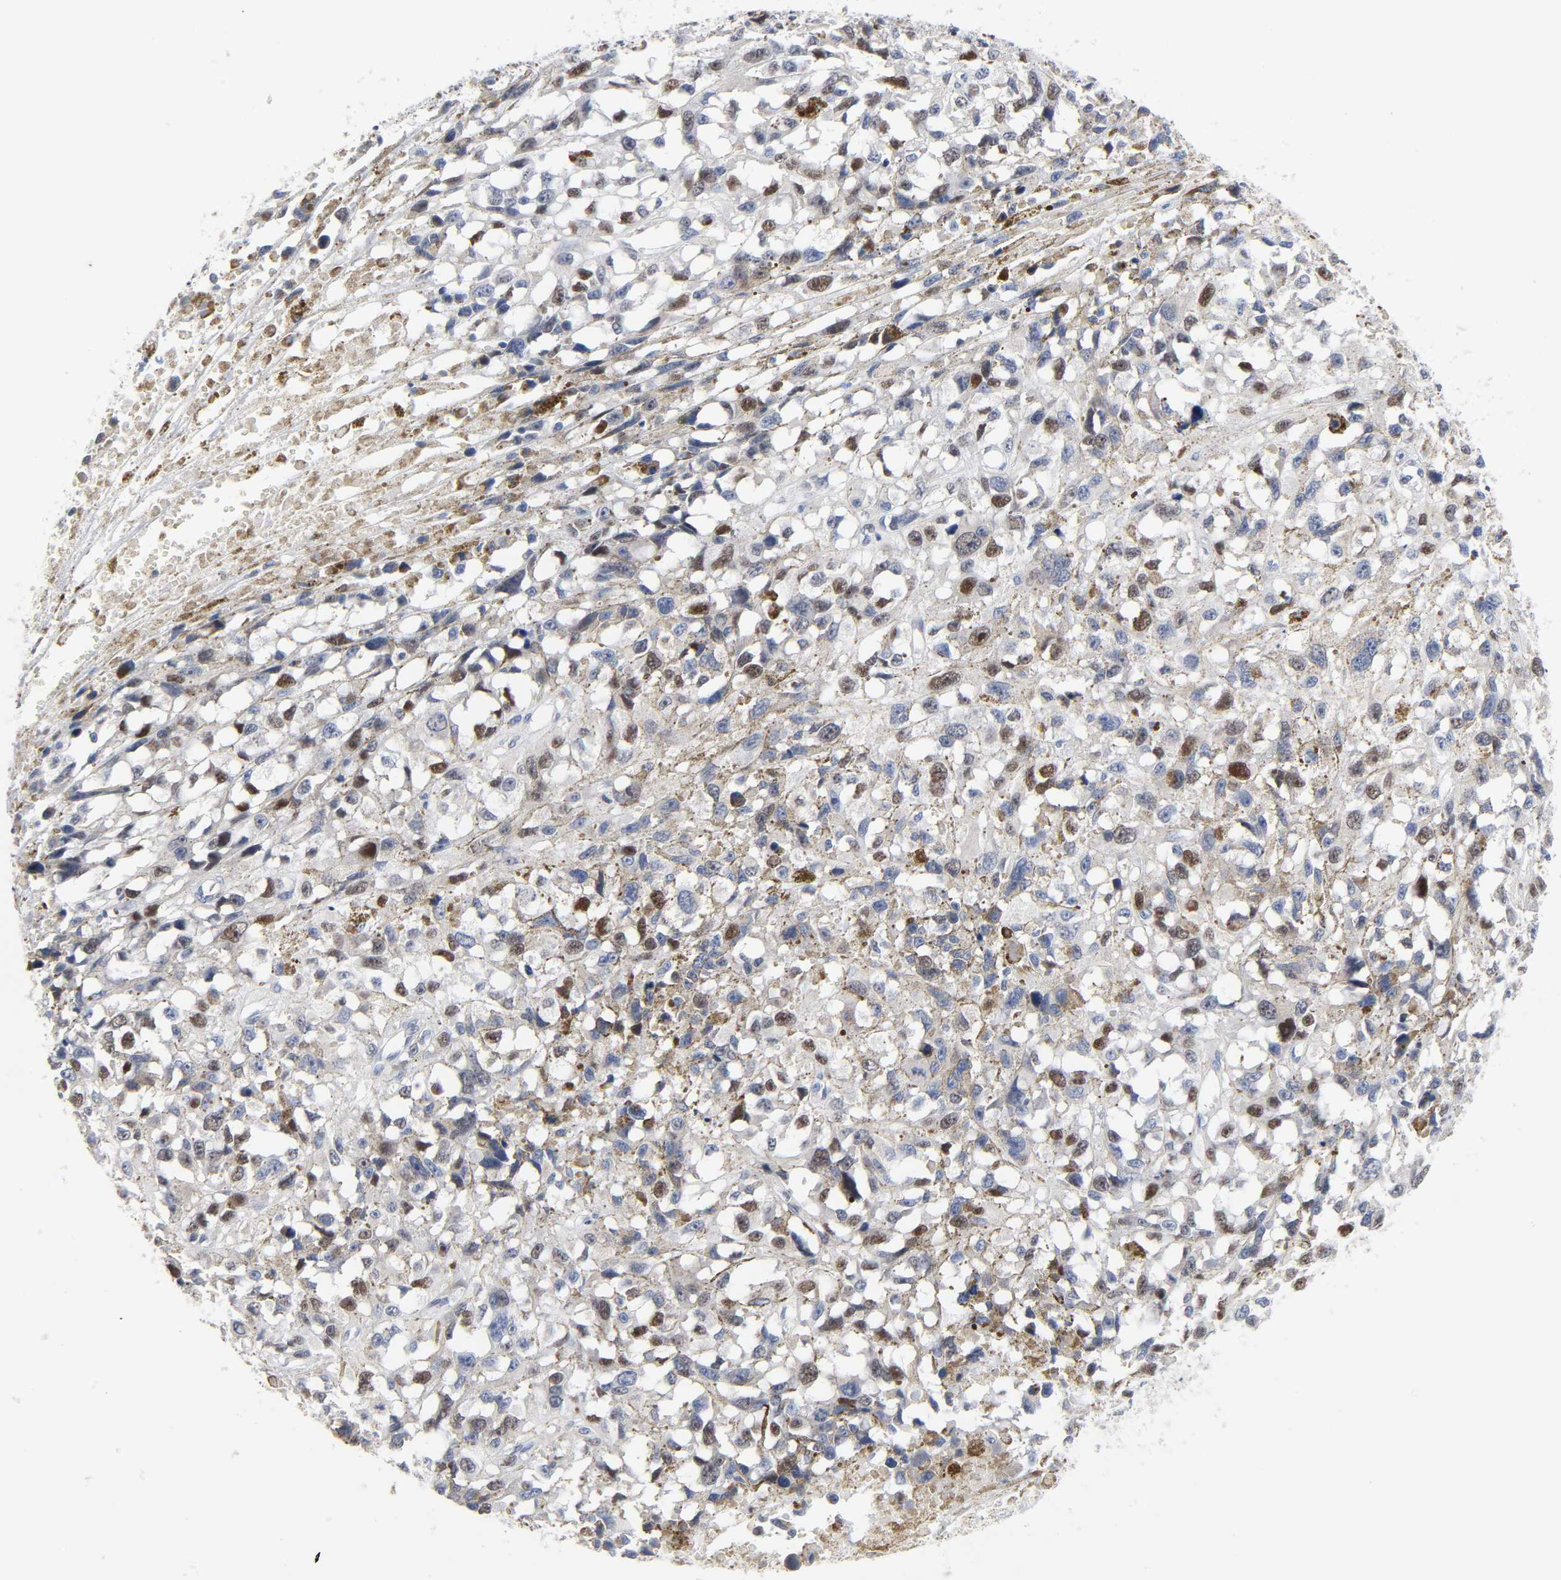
{"staining": {"intensity": "moderate", "quantity": "25%-75%", "location": "nuclear"}, "tissue": "melanoma", "cell_type": "Tumor cells", "image_type": "cancer", "snomed": [{"axis": "morphology", "description": "Malignant melanoma, Metastatic site"}, {"axis": "topography", "description": "Lymph node"}], "caption": "About 25%-75% of tumor cells in malignant melanoma (metastatic site) demonstrate moderate nuclear protein positivity as visualized by brown immunohistochemical staining.", "gene": "WEE1", "patient": {"sex": "male", "age": 59}}